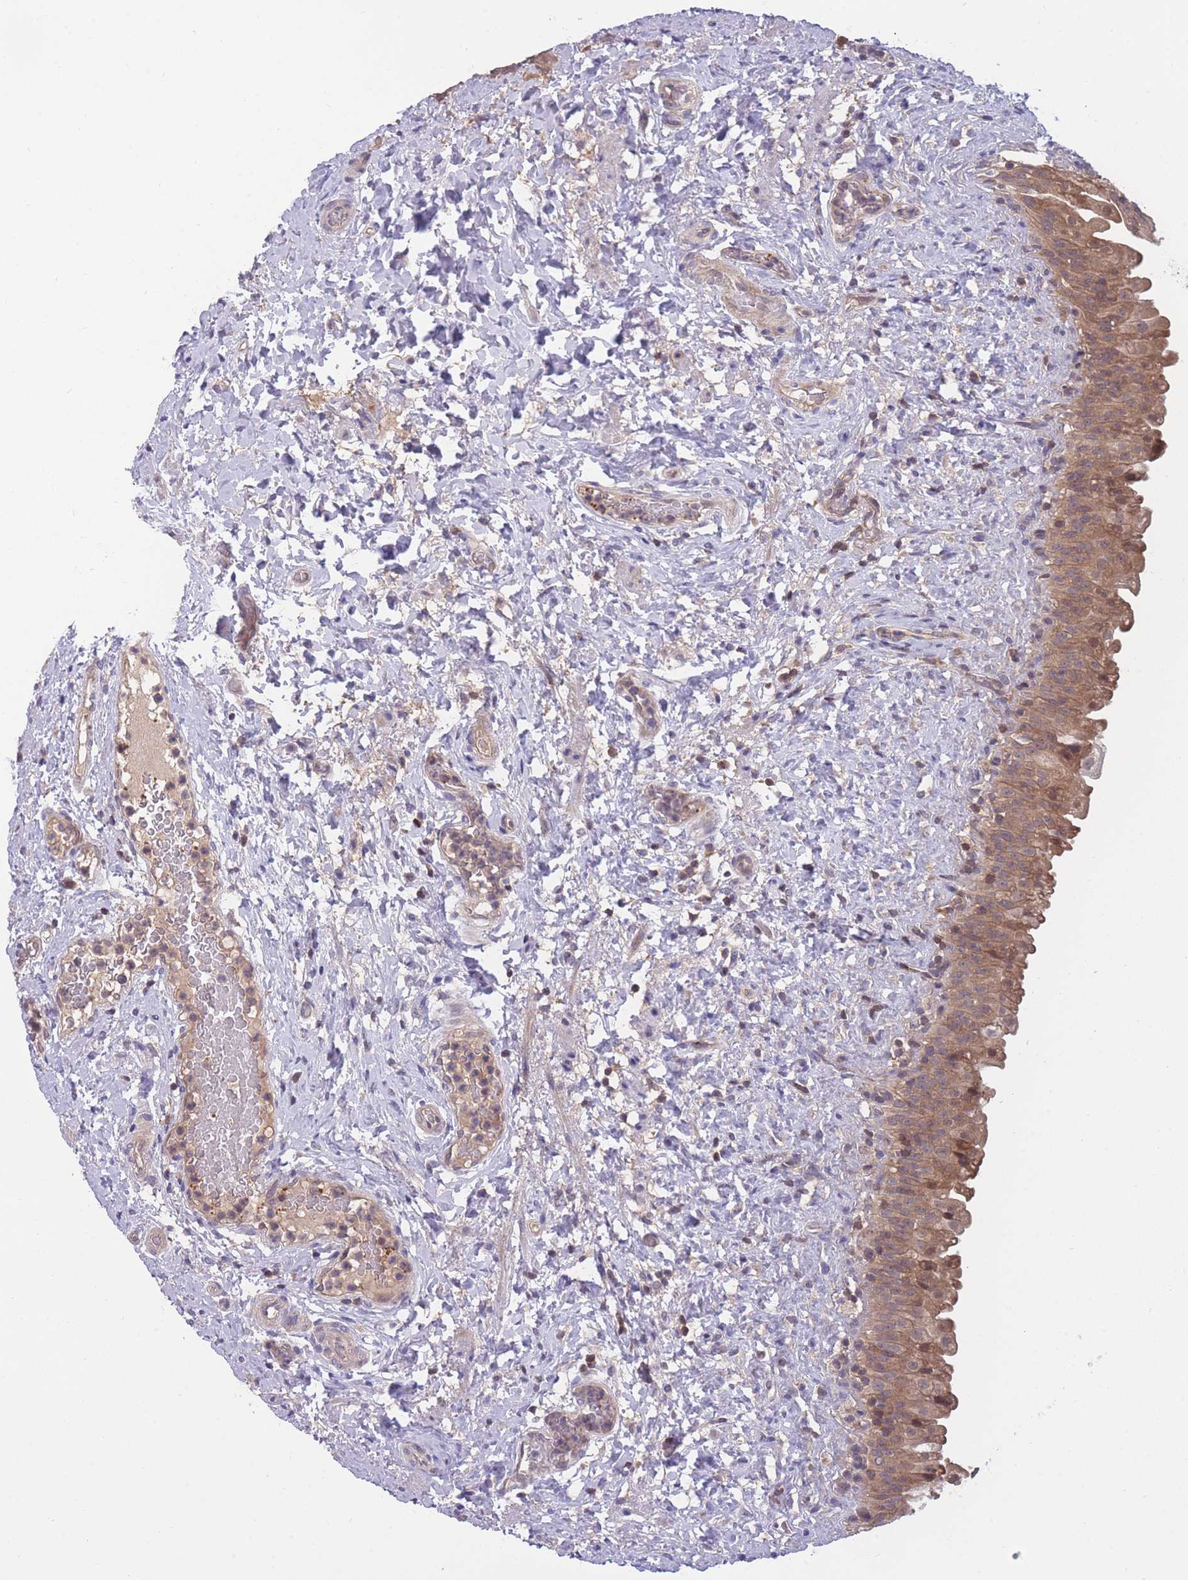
{"staining": {"intensity": "moderate", "quantity": ">75%", "location": "cytoplasmic/membranous"}, "tissue": "urinary bladder", "cell_type": "Urothelial cells", "image_type": "normal", "snomed": [{"axis": "morphology", "description": "Normal tissue, NOS"}, {"axis": "topography", "description": "Urinary bladder"}], "caption": "Normal urinary bladder exhibits moderate cytoplasmic/membranous positivity in approximately >75% of urothelial cells, visualized by immunohistochemistry. The staining was performed using DAB to visualize the protein expression in brown, while the nuclei were stained in blue with hematoxylin (Magnification: 20x).", "gene": "UBE2NL", "patient": {"sex": "female", "age": 27}}